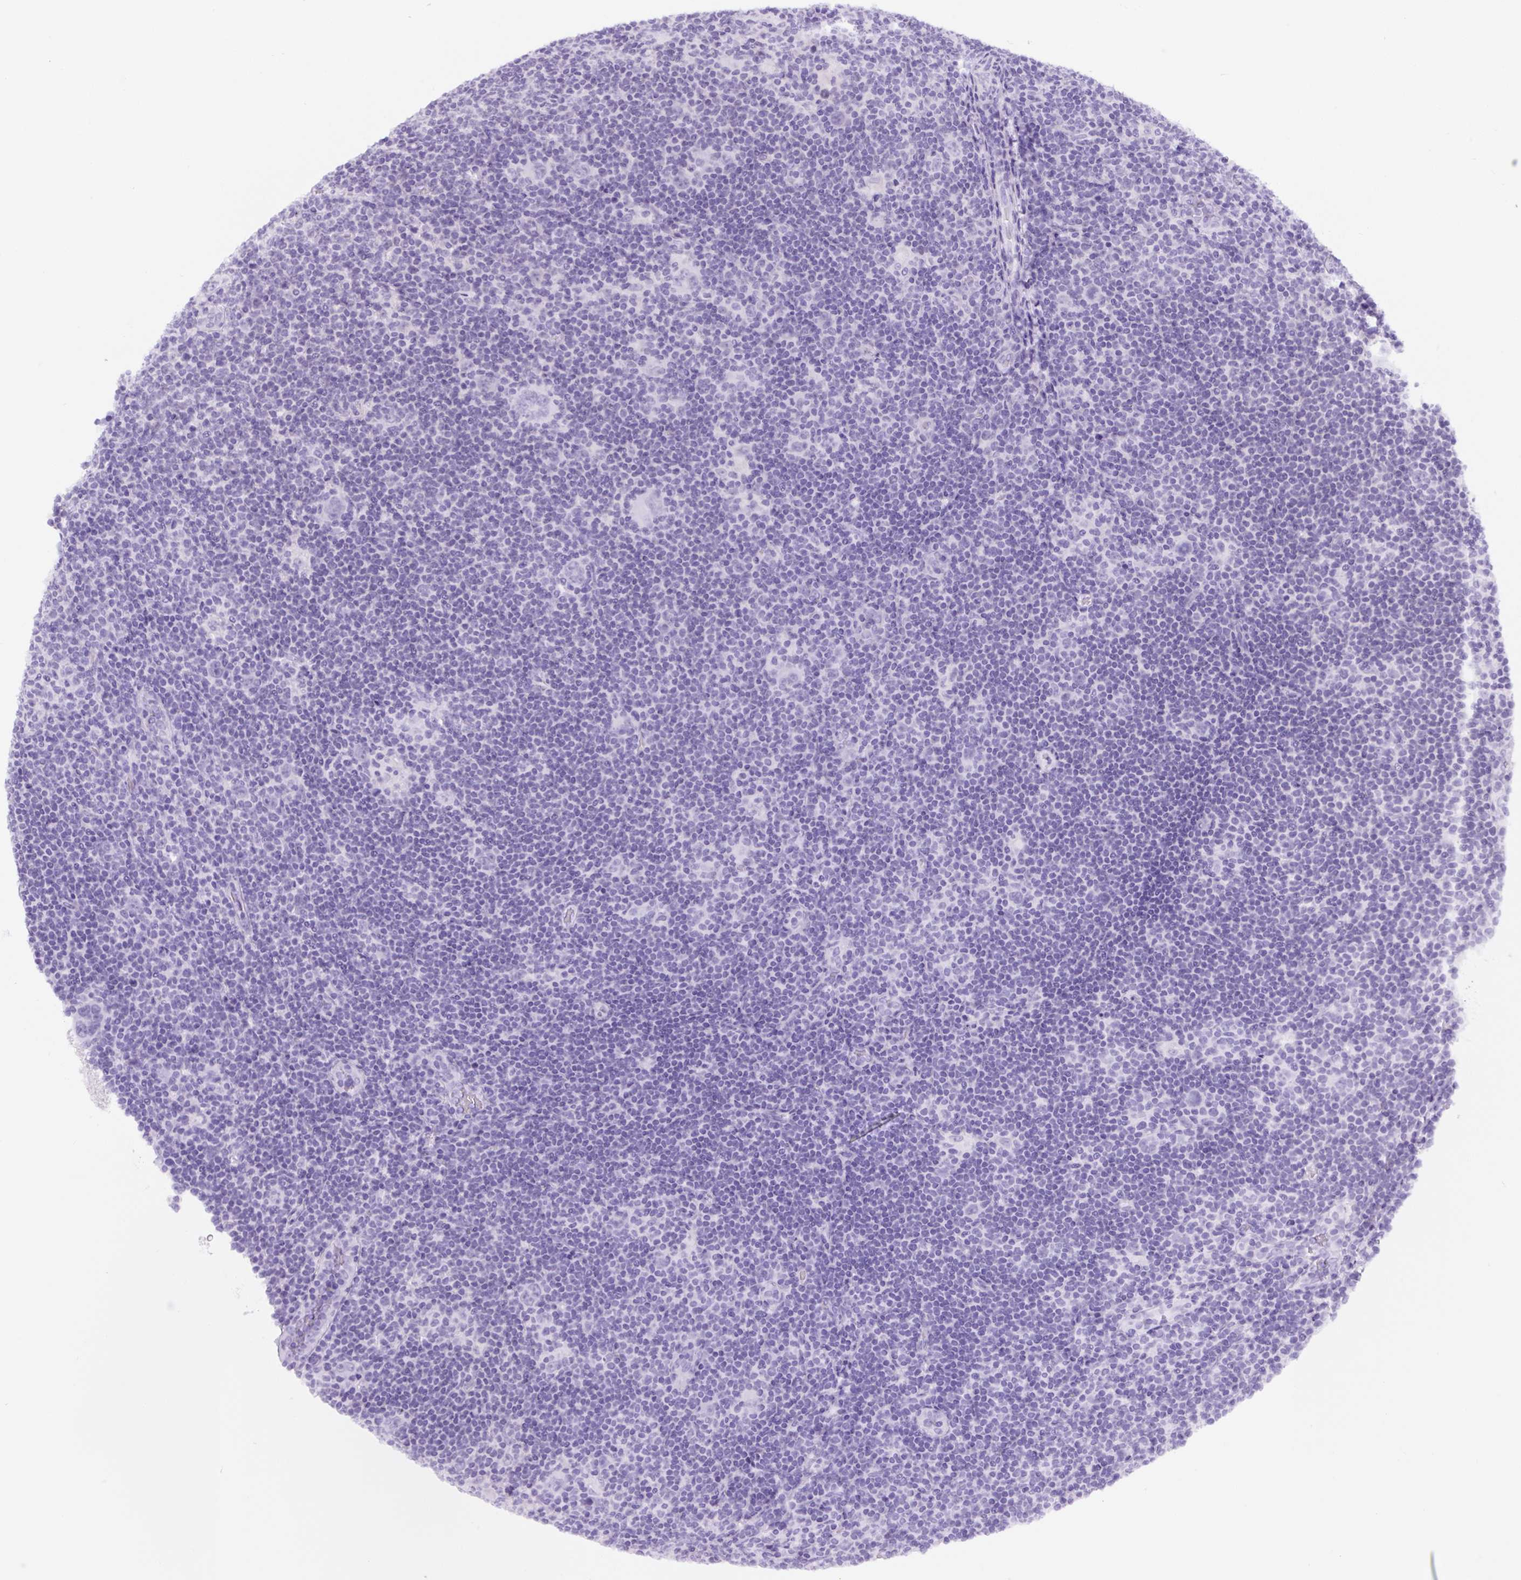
{"staining": {"intensity": "negative", "quantity": "none", "location": "none"}, "tissue": "lymphoma", "cell_type": "Tumor cells", "image_type": "cancer", "snomed": [{"axis": "morphology", "description": "Hodgkin's disease, NOS"}, {"axis": "topography", "description": "Lymph node"}], "caption": "Hodgkin's disease was stained to show a protein in brown. There is no significant staining in tumor cells.", "gene": "ADAMTS19", "patient": {"sex": "female", "age": 57}}